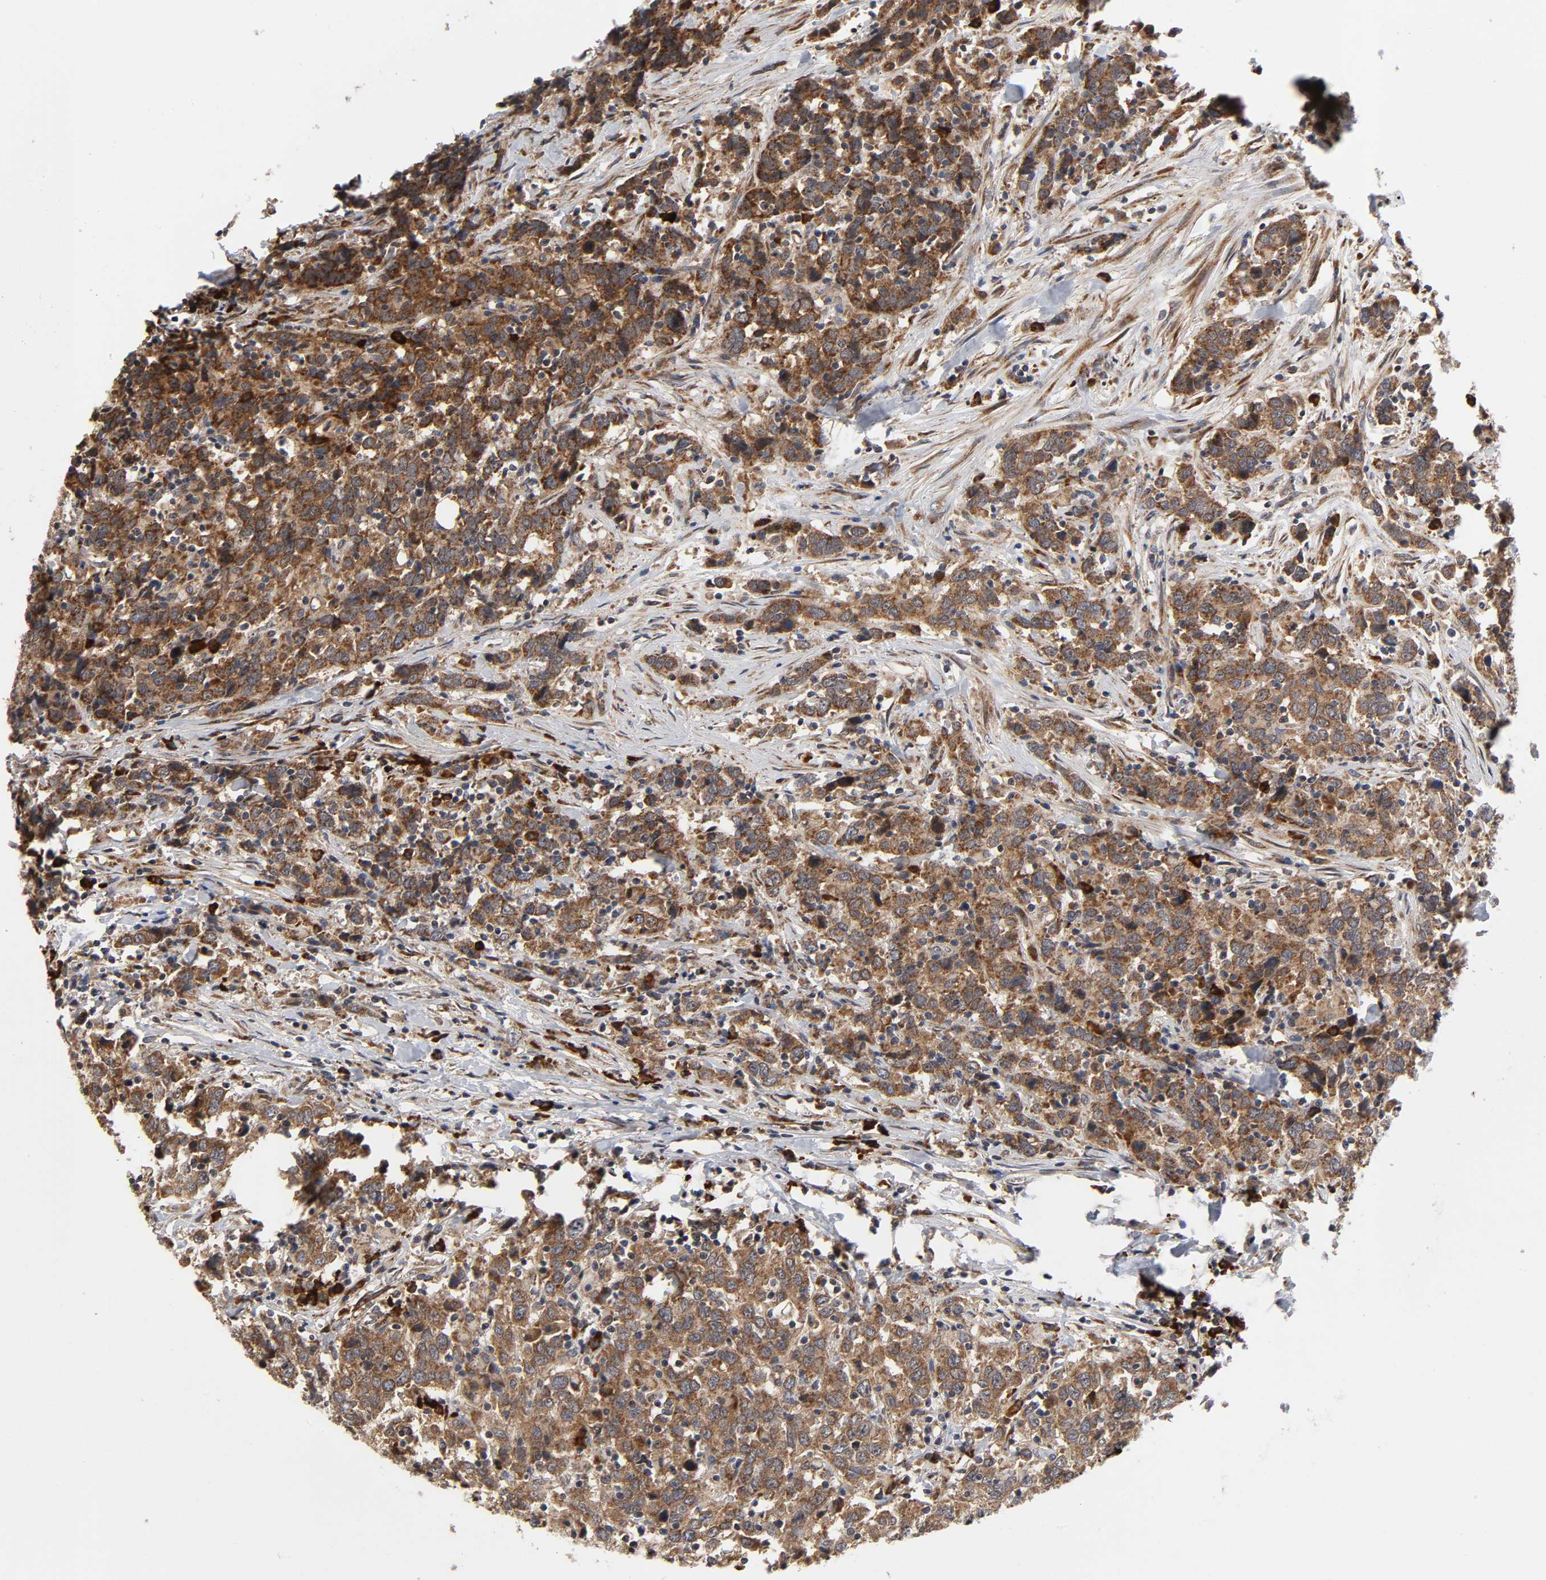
{"staining": {"intensity": "strong", "quantity": ">75%", "location": "cytoplasmic/membranous"}, "tissue": "urothelial cancer", "cell_type": "Tumor cells", "image_type": "cancer", "snomed": [{"axis": "morphology", "description": "Urothelial carcinoma, High grade"}, {"axis": "topography", "description": "Urinary bladder"}], "caption": "Immunohistochemical staining of human urothelial cancer demonstrates strong cytoplasmic/membranous protein positivity in about >75% of tumor cells. The staining is performed using DAB (3,3'-diaminobenzidine) brown chromogen to label protein expression. The nuclei are counter-stained blue using hematoxylin.", "gene": "SLC30A9", "patient": {"sex": "male", "age": 61}}